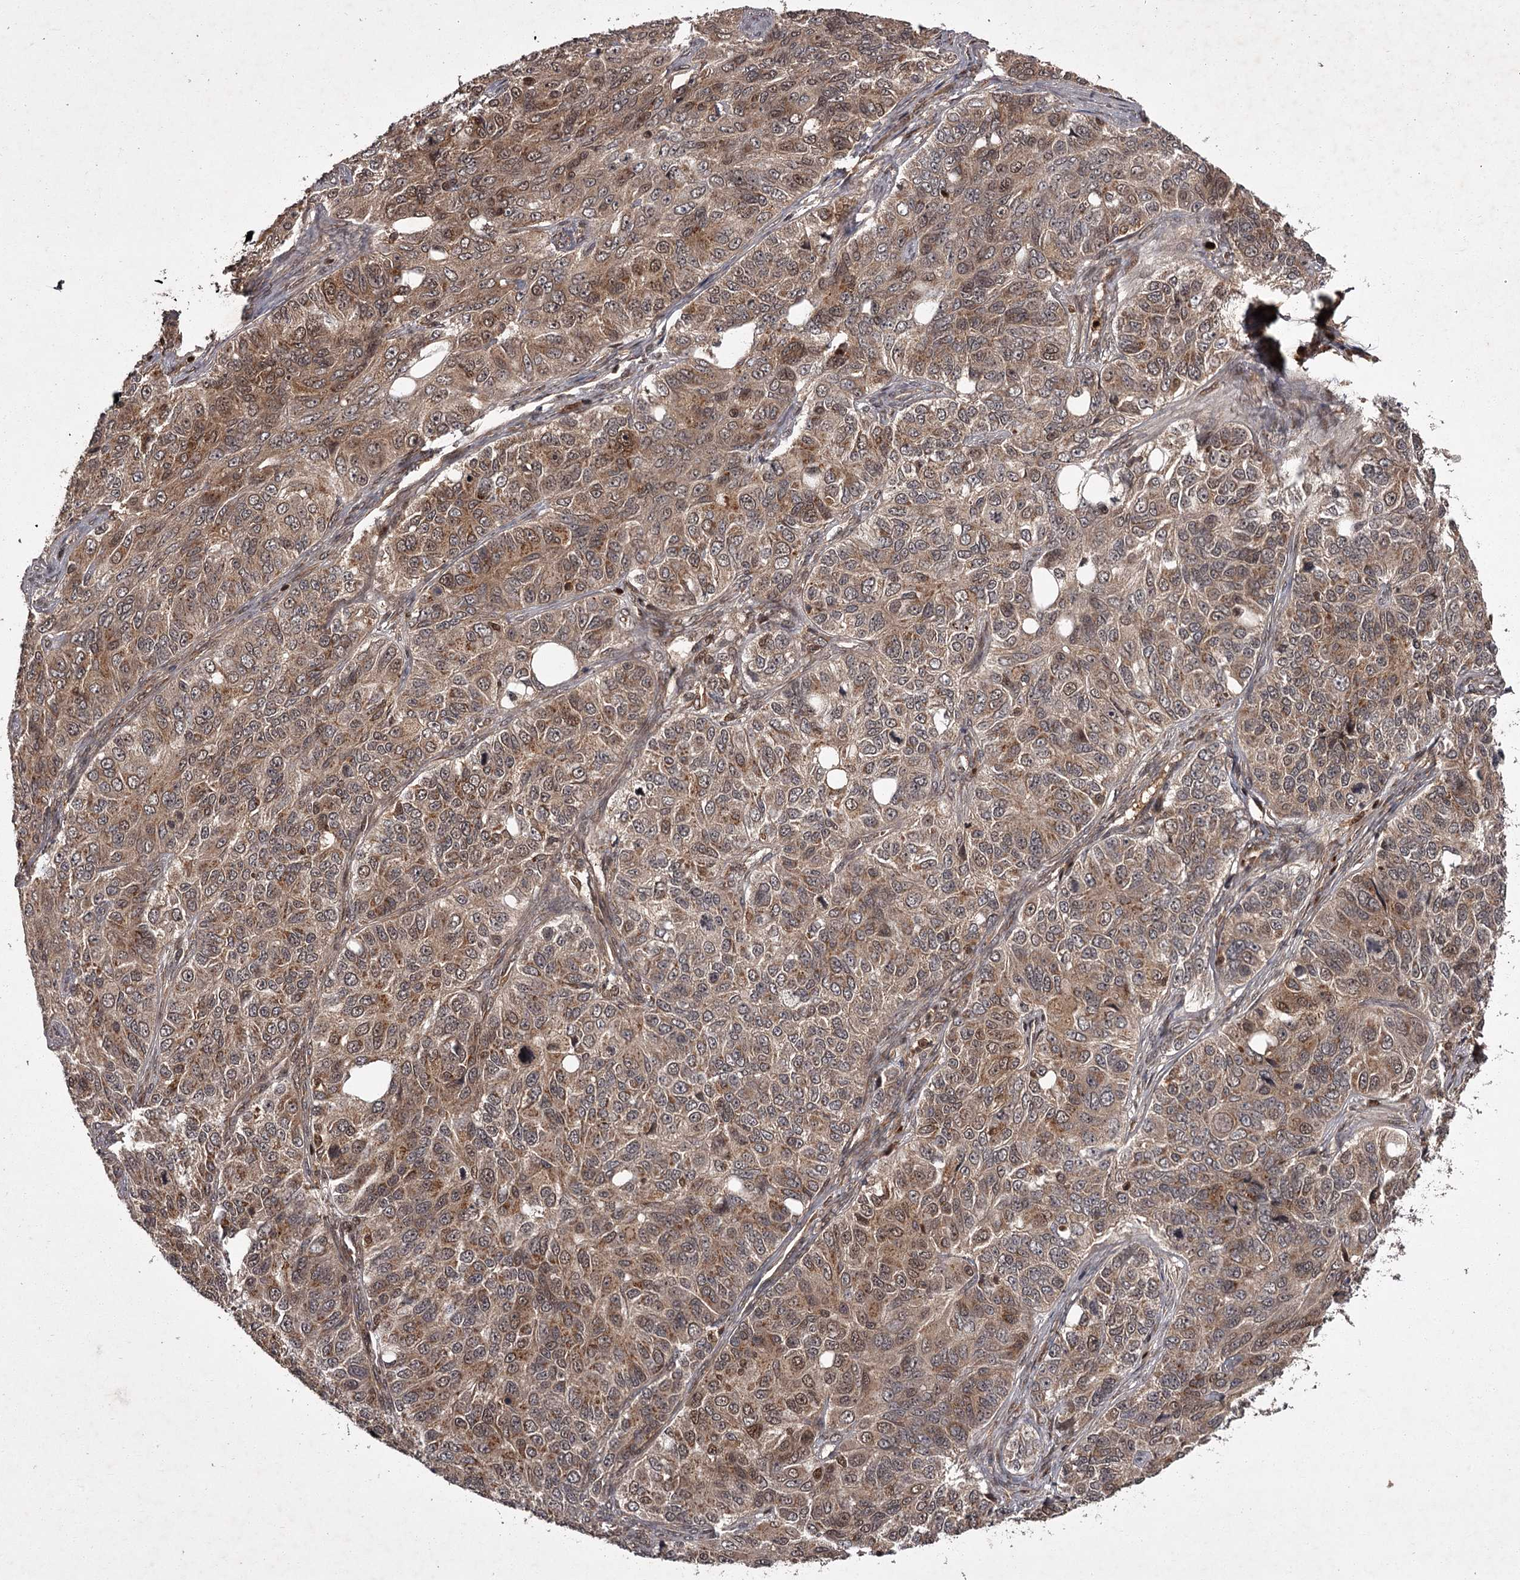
{"staining": {"intensity": "moderate", "quantity": "25%-75%", "location": "cytoplasmic/membranous,nuclear"}, "tissue": "ovarian cancer", "cell_type": "Tumor cells", "image_type": "cancer", "snomed": [{"axis": "morphology", "description": "Carcinoma, endometroid"}, {"axis": "topography", "description": "Ovary"}], "caption": "Ovarian cancer stained with immunohistochemistry demonstrates moderate cytoplasmic/membranous and nuclear staining in approximately 25%-75% of tumor cells.", "gene": "TBC1D23", "patient": {"sex": "female", "age": 51}}